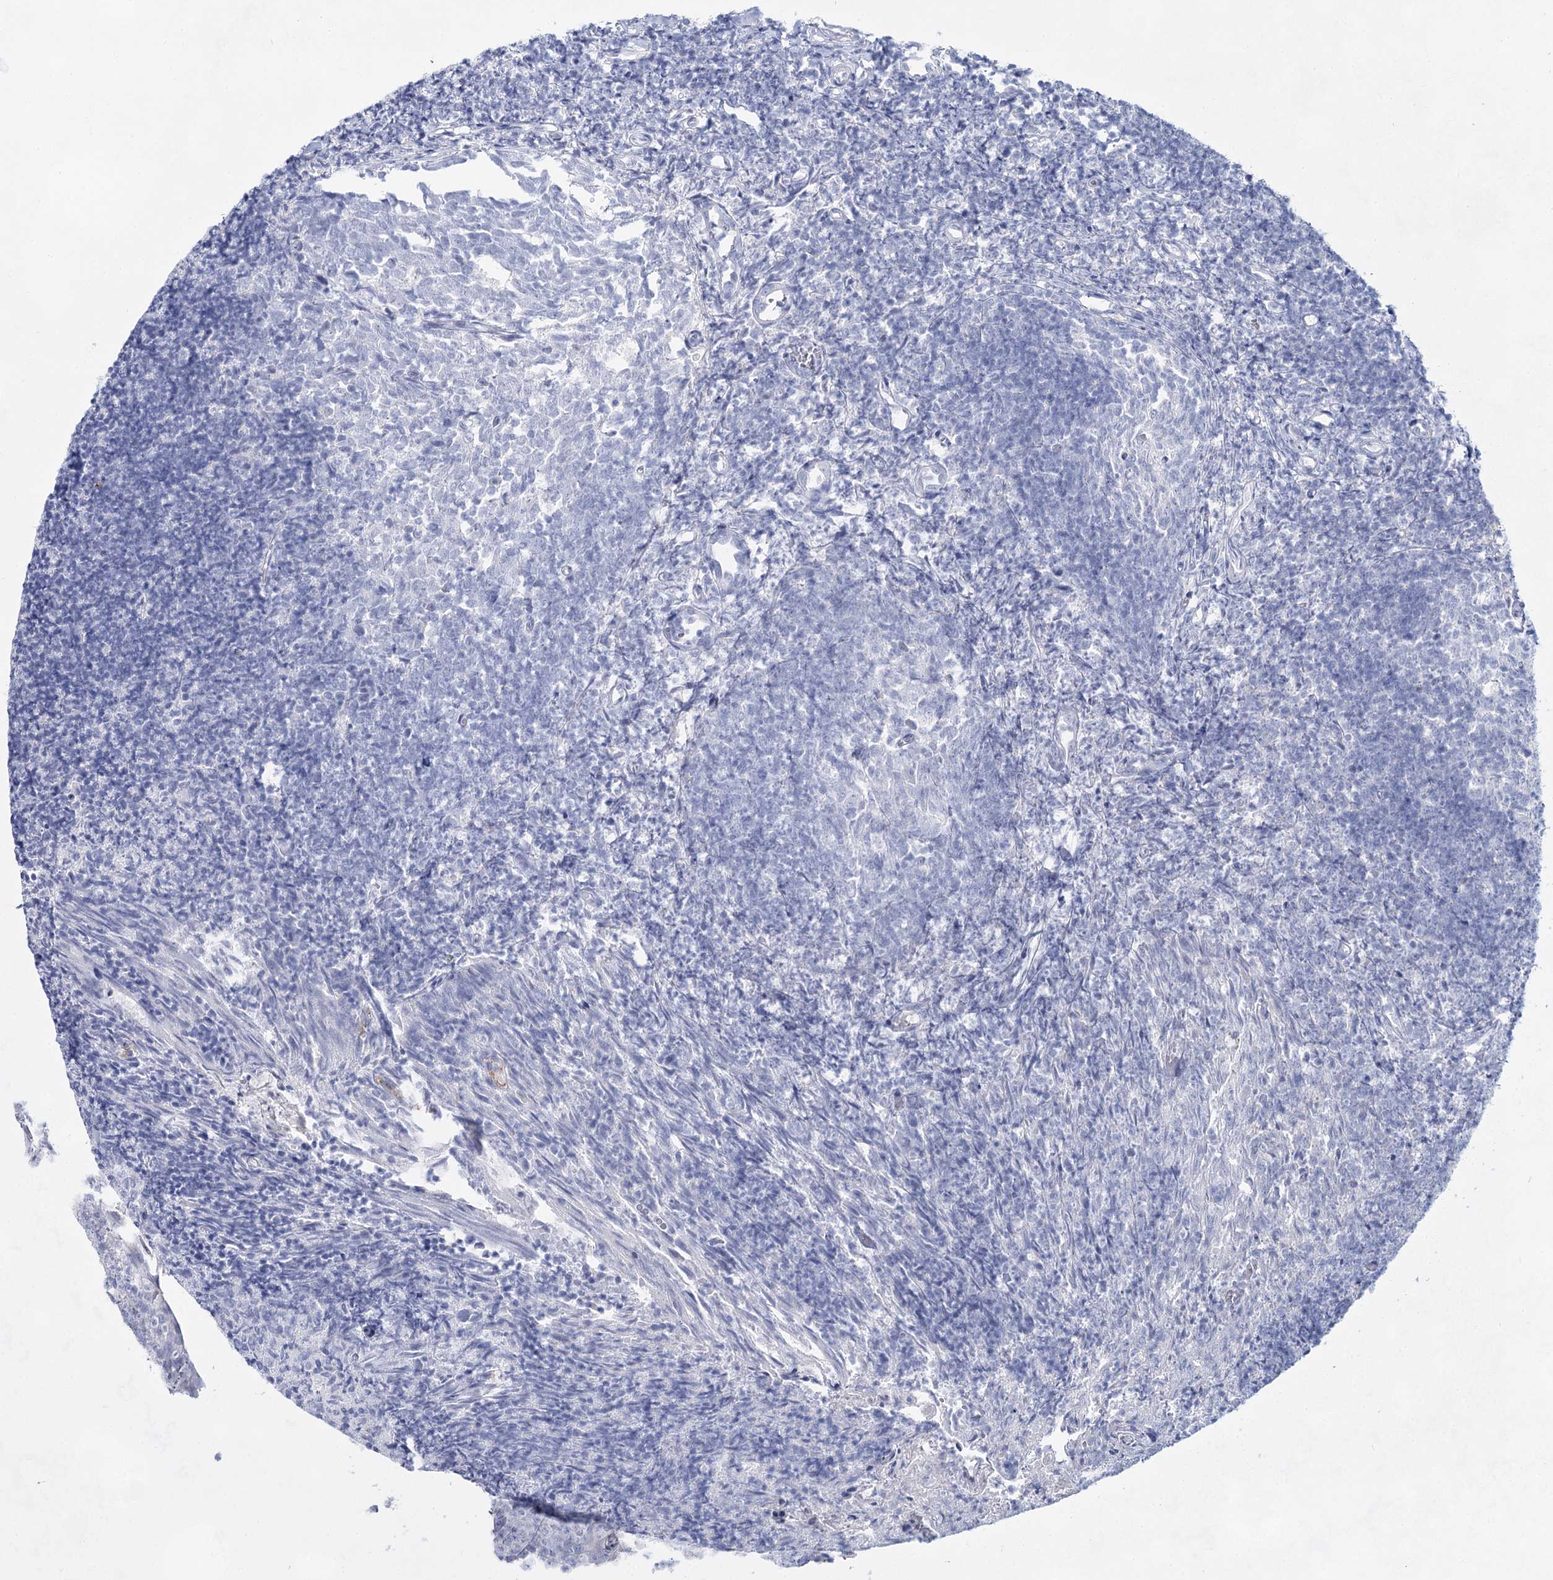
{"staining": {"intensity": "negative", "quantity": "none", "location": "none"}, "tissue": "tonsil", "cell_type": "Germinal center cells", "image_type": "normal", "snomed": [{"axis": "morphology", "description": "Normal tissue, NOS"}, {"axis": "topography", "description": "Tonsil"}], "caption": "Photomicrograph shows no significant protein expression in germinal center cells of benign tonsil.", "gene": "SLC17A2", "patient": {"sex": "female", "age": 10}}